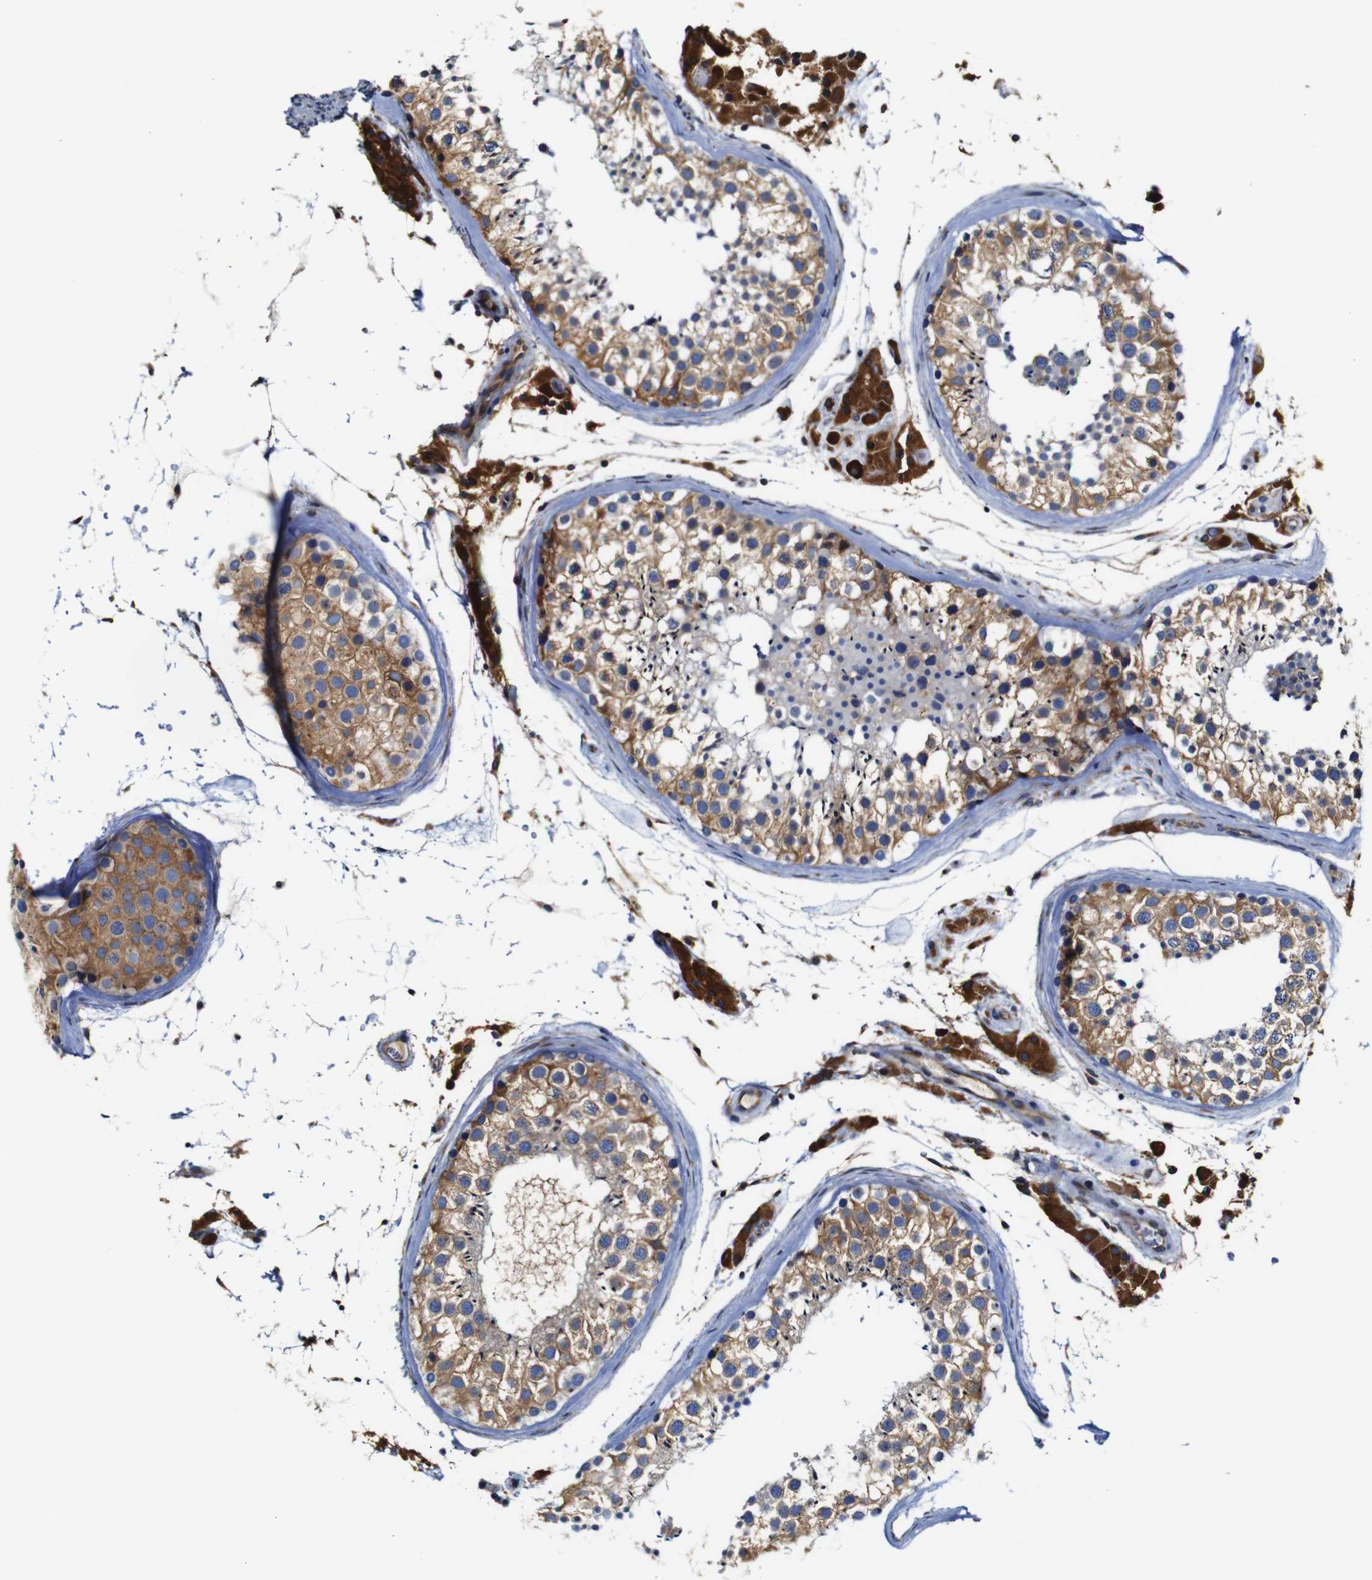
{"staining": {"intensity": "moderate", "quantity": ">75%", "location": "cytoplasmic/membranous"}, "tissue": "testis", "cell_type": "Cells in seminiferous ducts", "image_type": "normal", "snomed": [{"axis": "morphology", "description": "Normal tissue, NOS"}, {"axis": "topography", "description": "Testis"}], "caption": "A brown stain highlights moderate cytoplasmic/membranous staining of a protein in cells in seminiferous ducts of benign testis.", "gene": "CLCC1", "patient": {"sex": "male", "age": 46}}